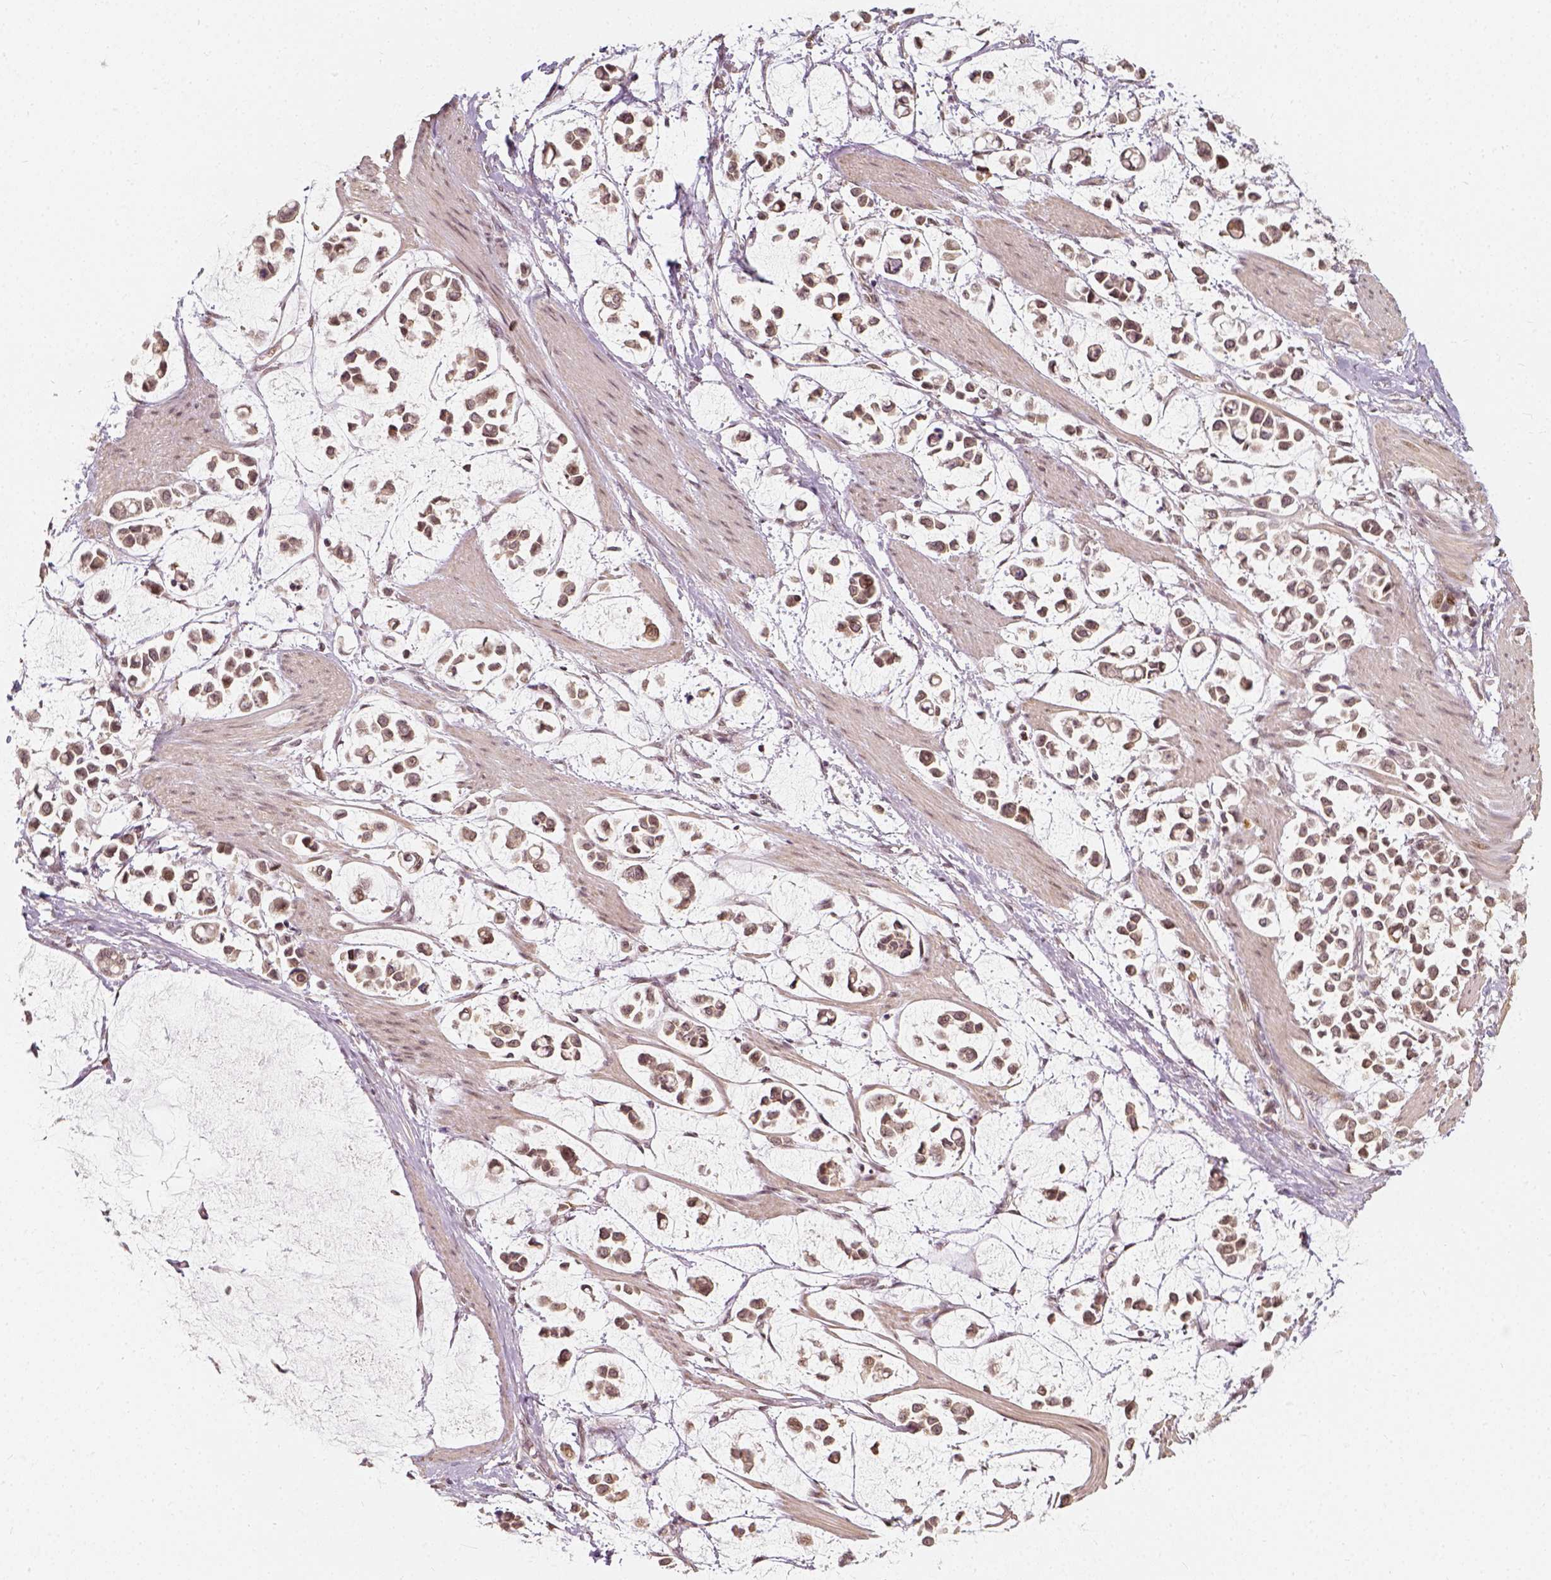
{"staining": {"intensity": "weak", "quantity": ">75%", "location": "cytoplasmic/membranous"}, "tissue": "stomach cancer", "cell_type": "Tumor cells", "image_type": "cancer", "snomed": [{"axis": "morphology", "description": "Adenocarcinoma, NOS"}, {"axis": "topography", "description": "Stomach"}], "caption": "This is an image of immunohistochemistry staining of adenocarcinoma (stomach), which shows weak expression in the cytoplasmic/membranous of tumor cells.", "gene": "ZMAT3", "patient": {"sex": "male", "age": 82}}